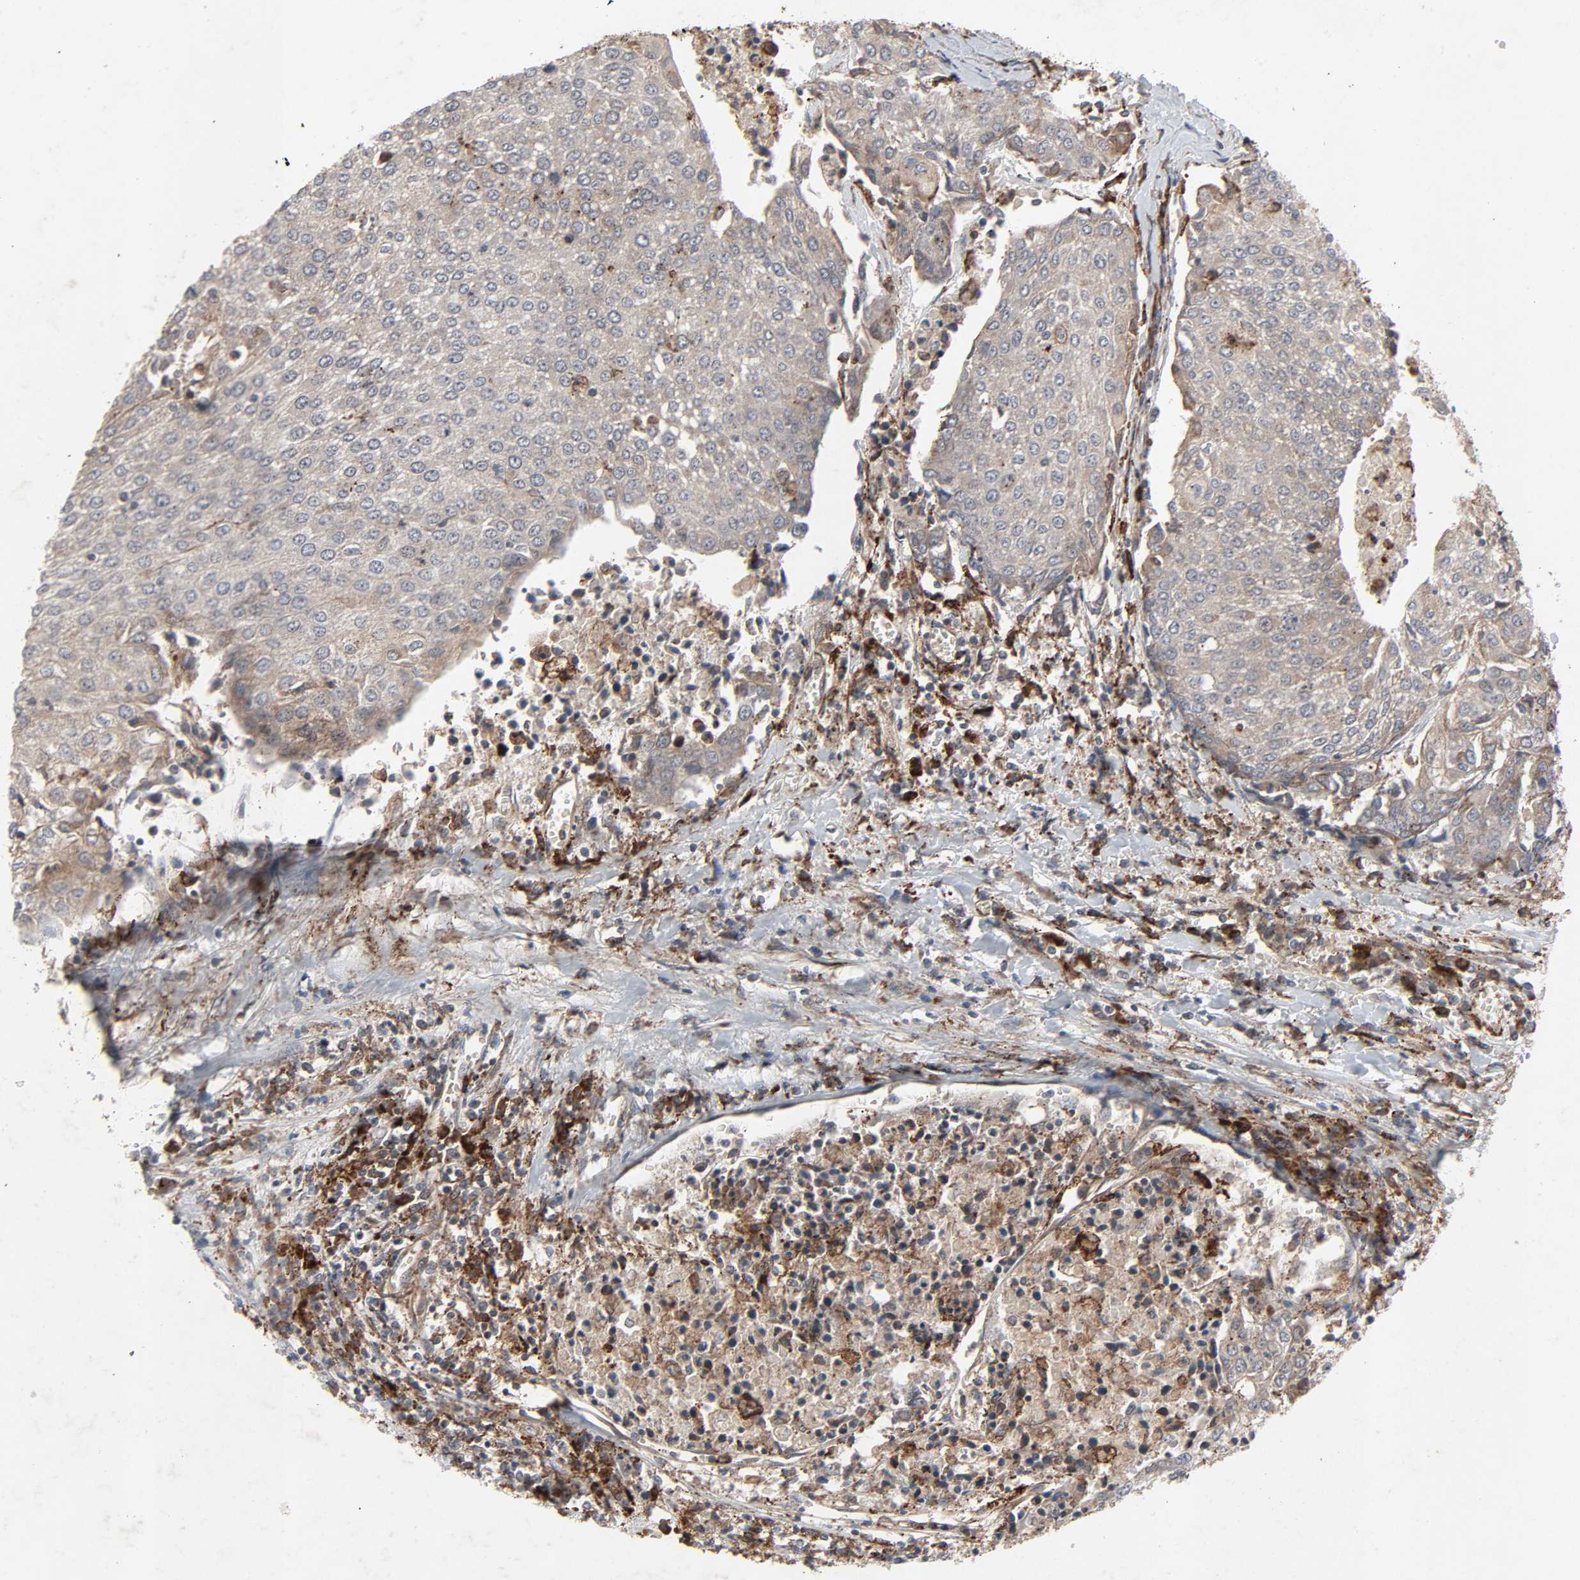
{"staining": {"intensity": "weak", "quantity": "25%-75%", "location": "cytoplasmic/membranous"}, "tissue": "urothelial cancer", "cell_type": "Tumor cells", "image_type": "cancer", "snomed": [{"axis": "morphology", "description": "Urothelial carcinoma, High grade"}, {"axis": "topography", "description": "Urinary bladder"}], "caption": "The image displays staining of urothelial cancer, revealing weak cytoplasmic/membranous protein staining (brown color) within tumor cells.", "gene": "ADCY4", "patient": {"sex": "female", "age": 85}}